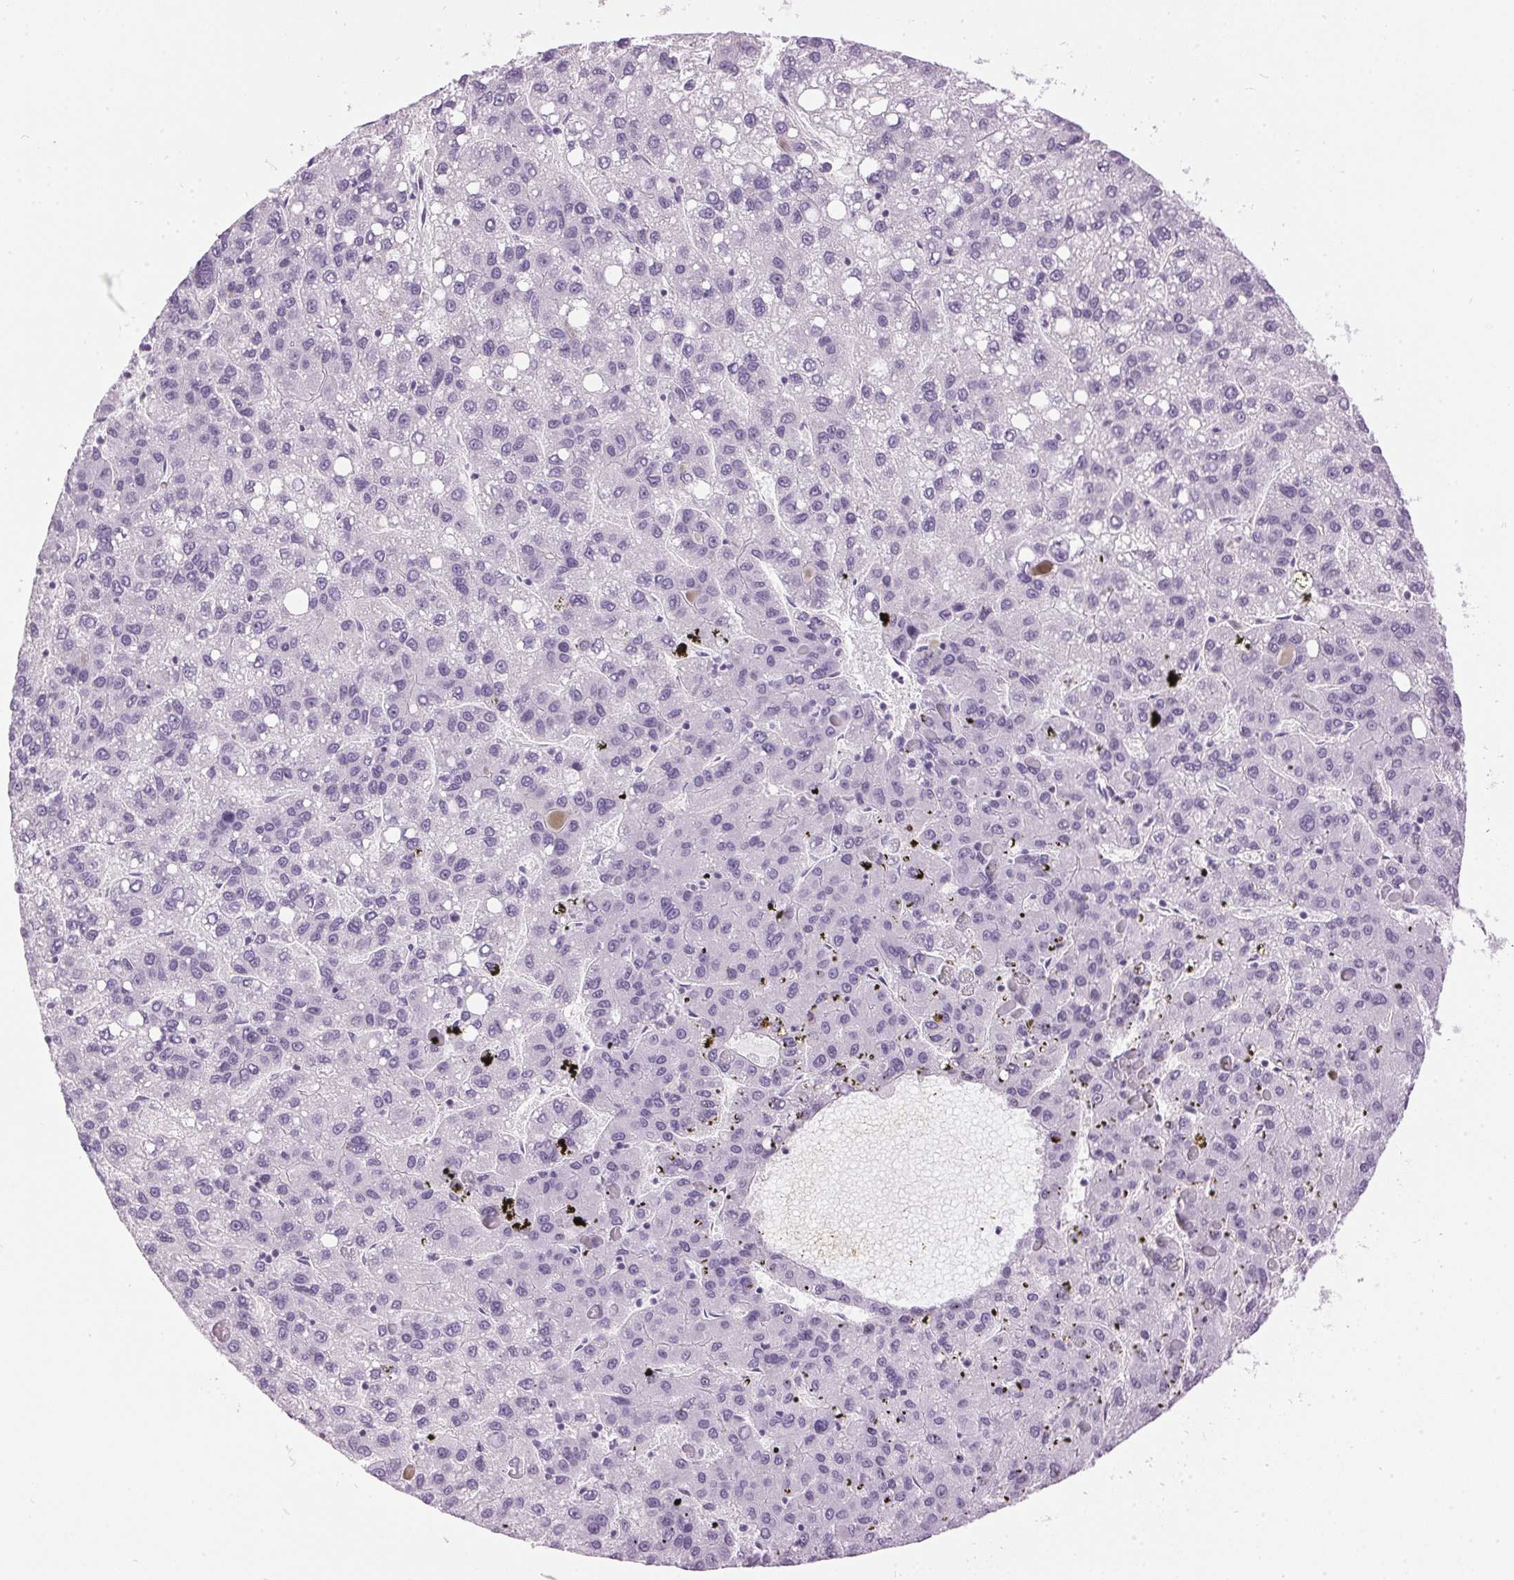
{"staining": {"intensity": "negative", "quantity": "none", "location": "none"}, "tissue": "liver cancer", "cell_type": "Tumor cells", "image_type": "cancer", "snomed": [{"axis": "morphology", "description": "Carcinoma, Hepatocellular, NOS"}, {"axis": "topography", "description": "Liver"}], "caption": "Liver cancer stained for a protein using IHC shows no expression tumor cells.", "gene": "SP7", "patient": {"sex": "female", "age": 82}}